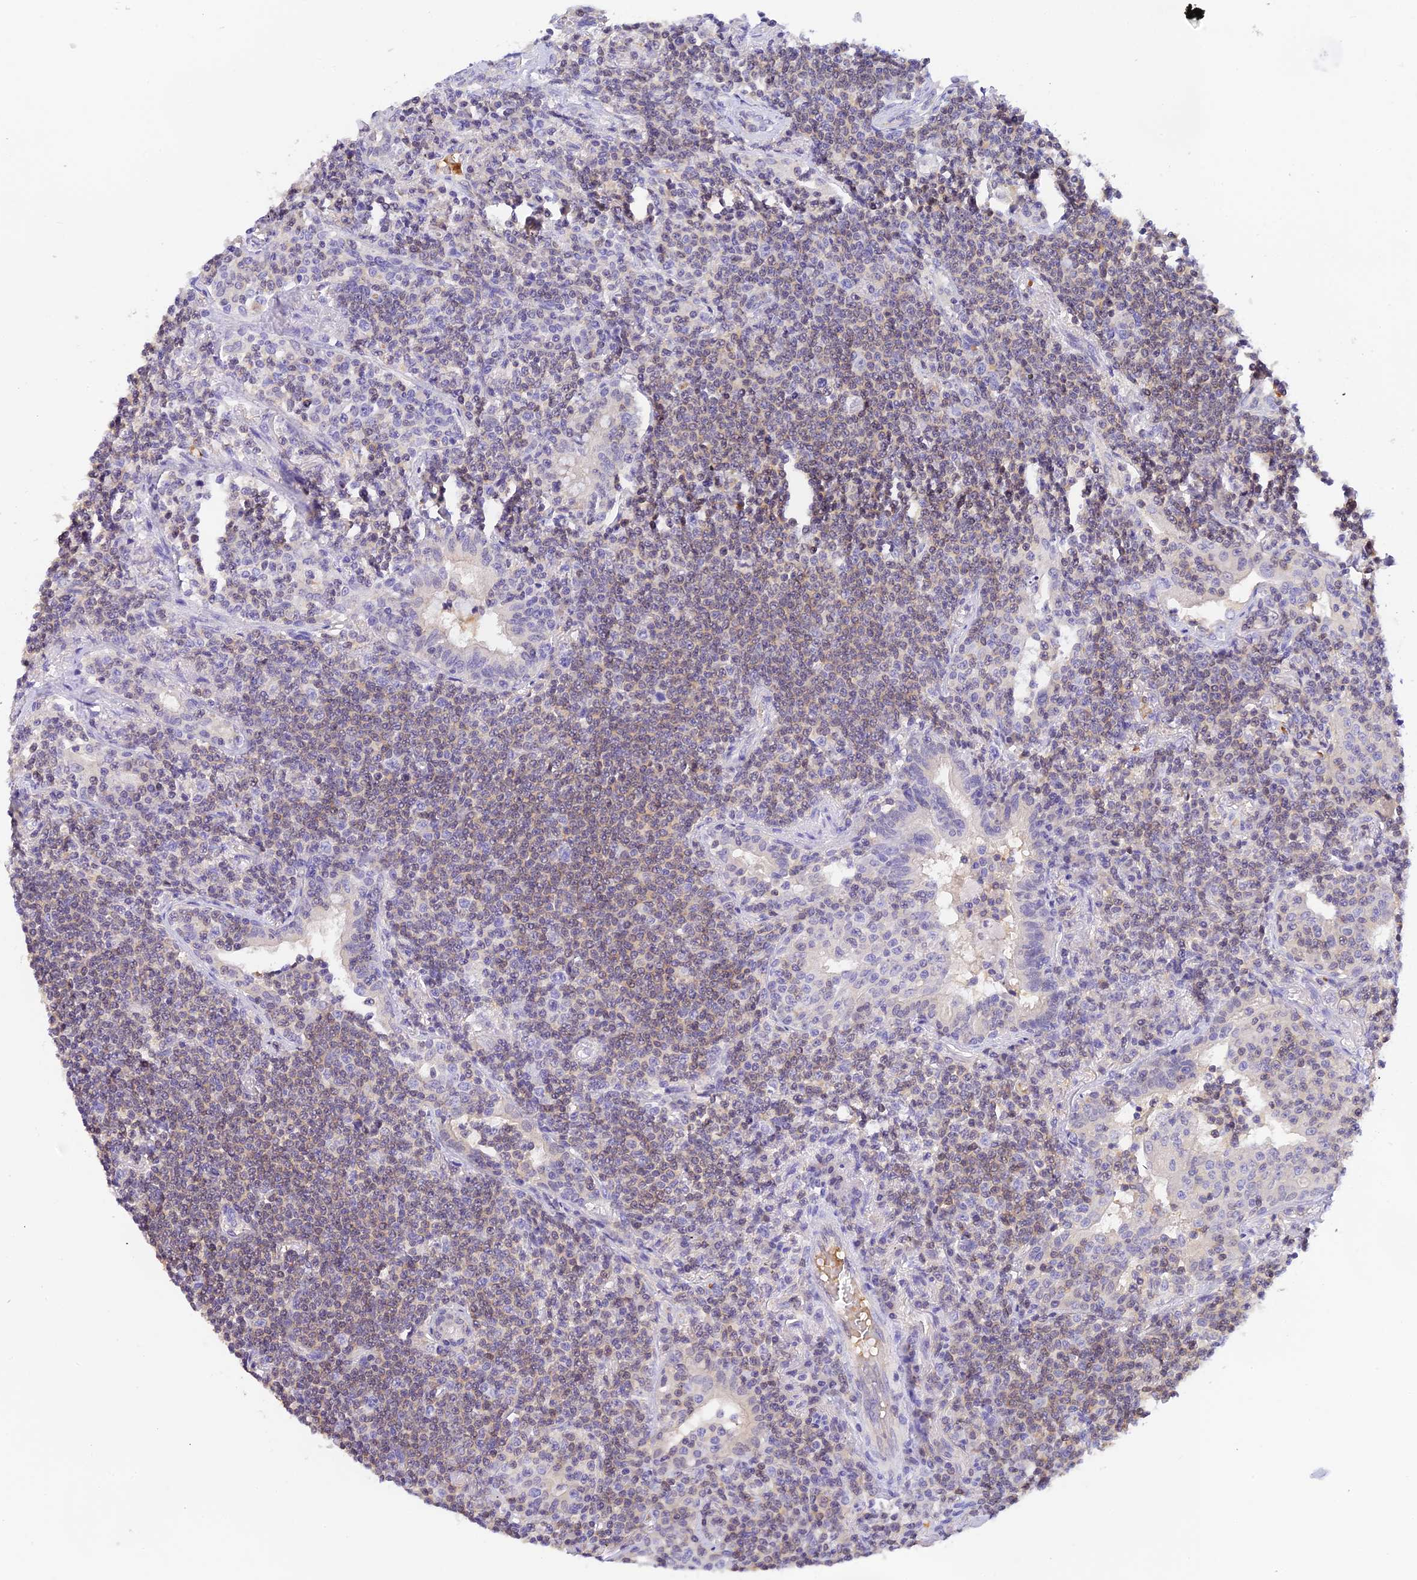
{"staining": {"intensity": "weak", "quantity": "<25%", "location": "cytoplasmic/membranous"}, "tissue": "lymphoma", "cell_type": "Tumor cells", "image_type": "cancer", "snomed": [{"axis": "morphology", "description": "Malignant lymphoma, non-Hodgkin's type, Low grade"}, {"axis": "topography", "description": "Lung"}], "caption": "Tumor cells are negative for brown protein staining in malignant lymphoma, non-Hodgkin's type (low-grade).", "gene": "HDHD2", "patient": {"sex": "female", "age": 71}}